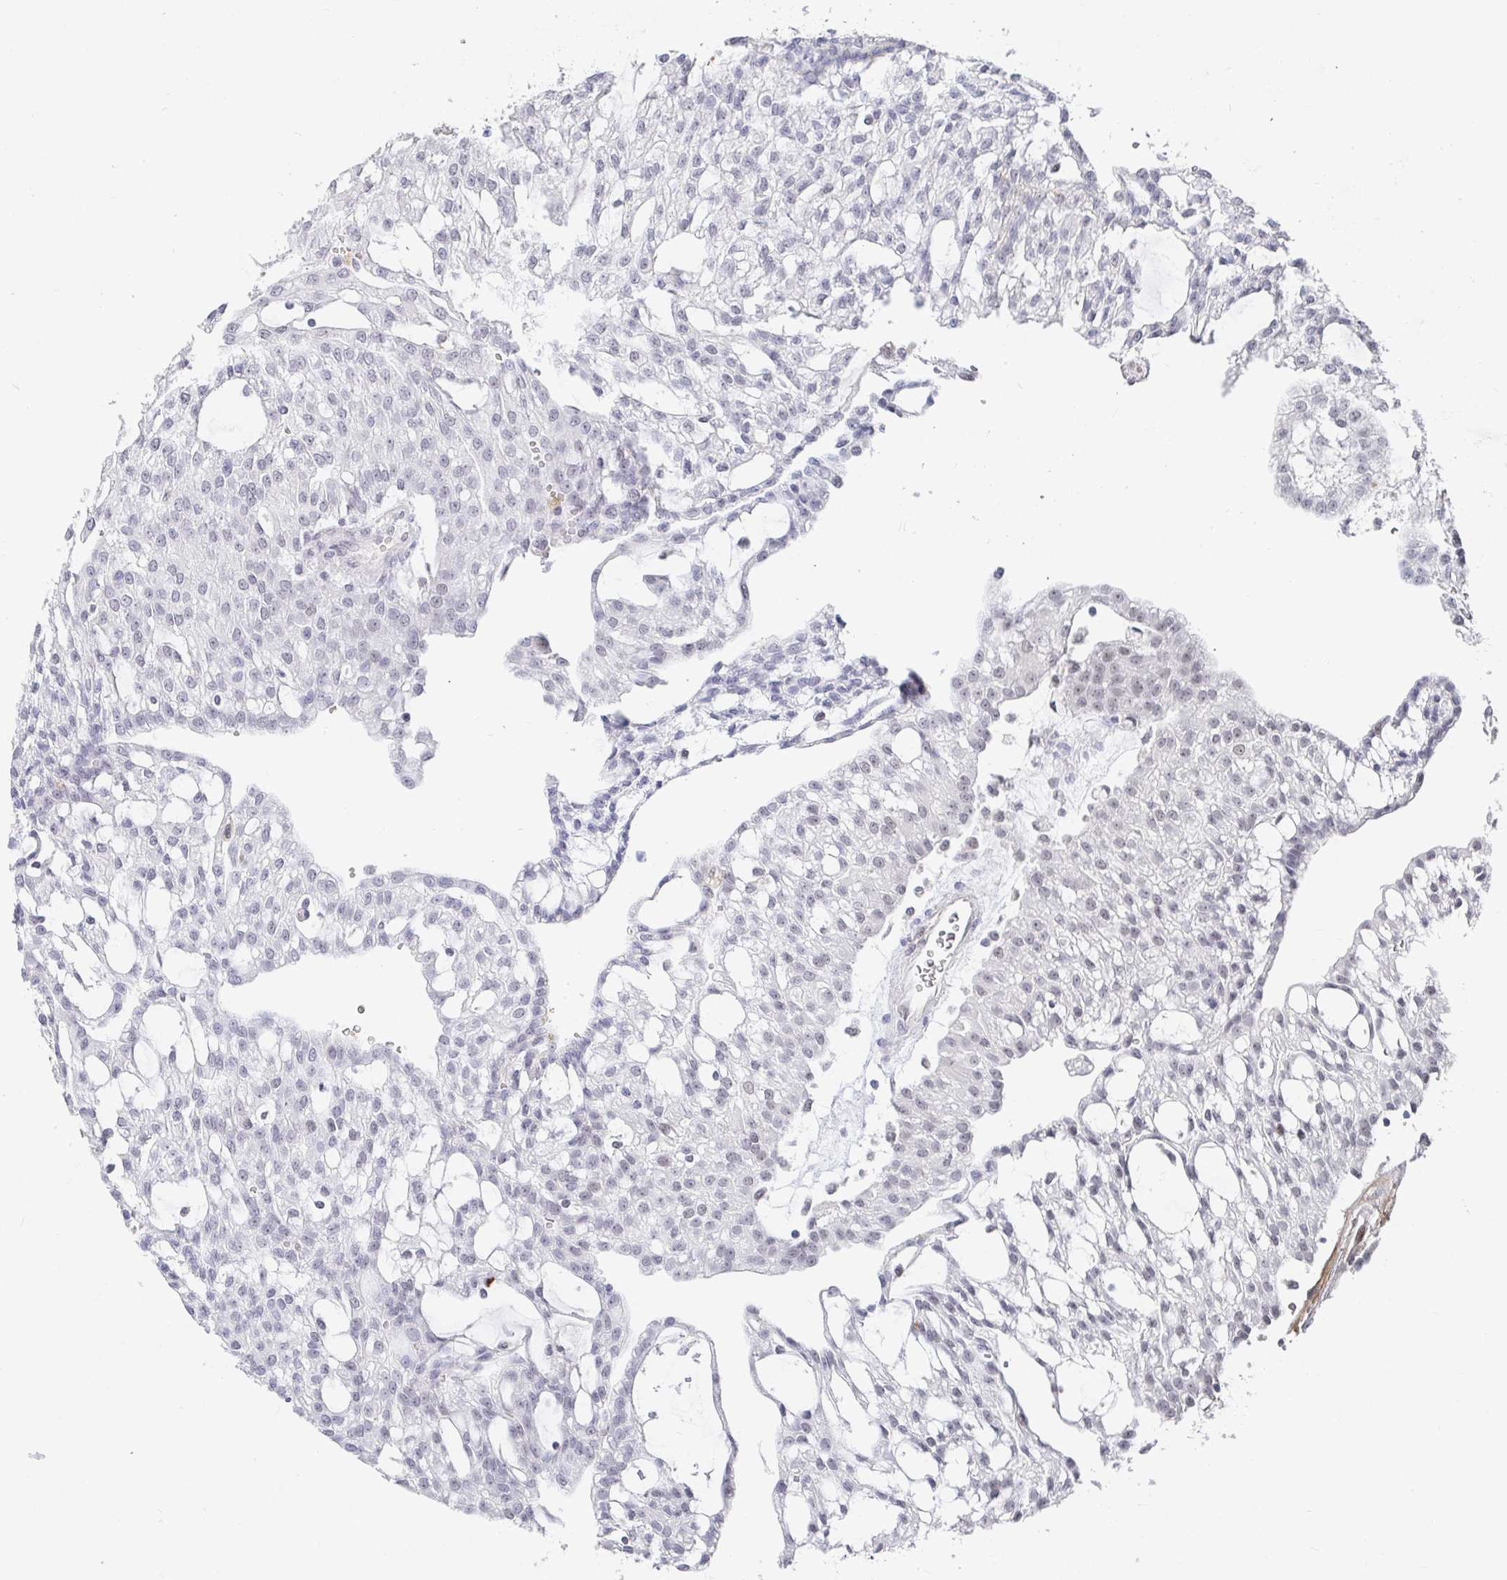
{"staining": {"intensity": "negative", "quantity": "none", "location": "none"}, "tissue": "renal cancer", "cell_type": "Tumor cells", "image_type": "cancer", "snomed": [{"axis": "morphology", "description": "Adenocarcinoma, NOS"}, {"axis": "topography", "description": "Kidney"}], "caption": "The image demonstrates no significant positivity in tumor cells of adenocarcinoma (renal).", "gene": "RCOR1", "patient": {"sex": "male", "age": 63}}